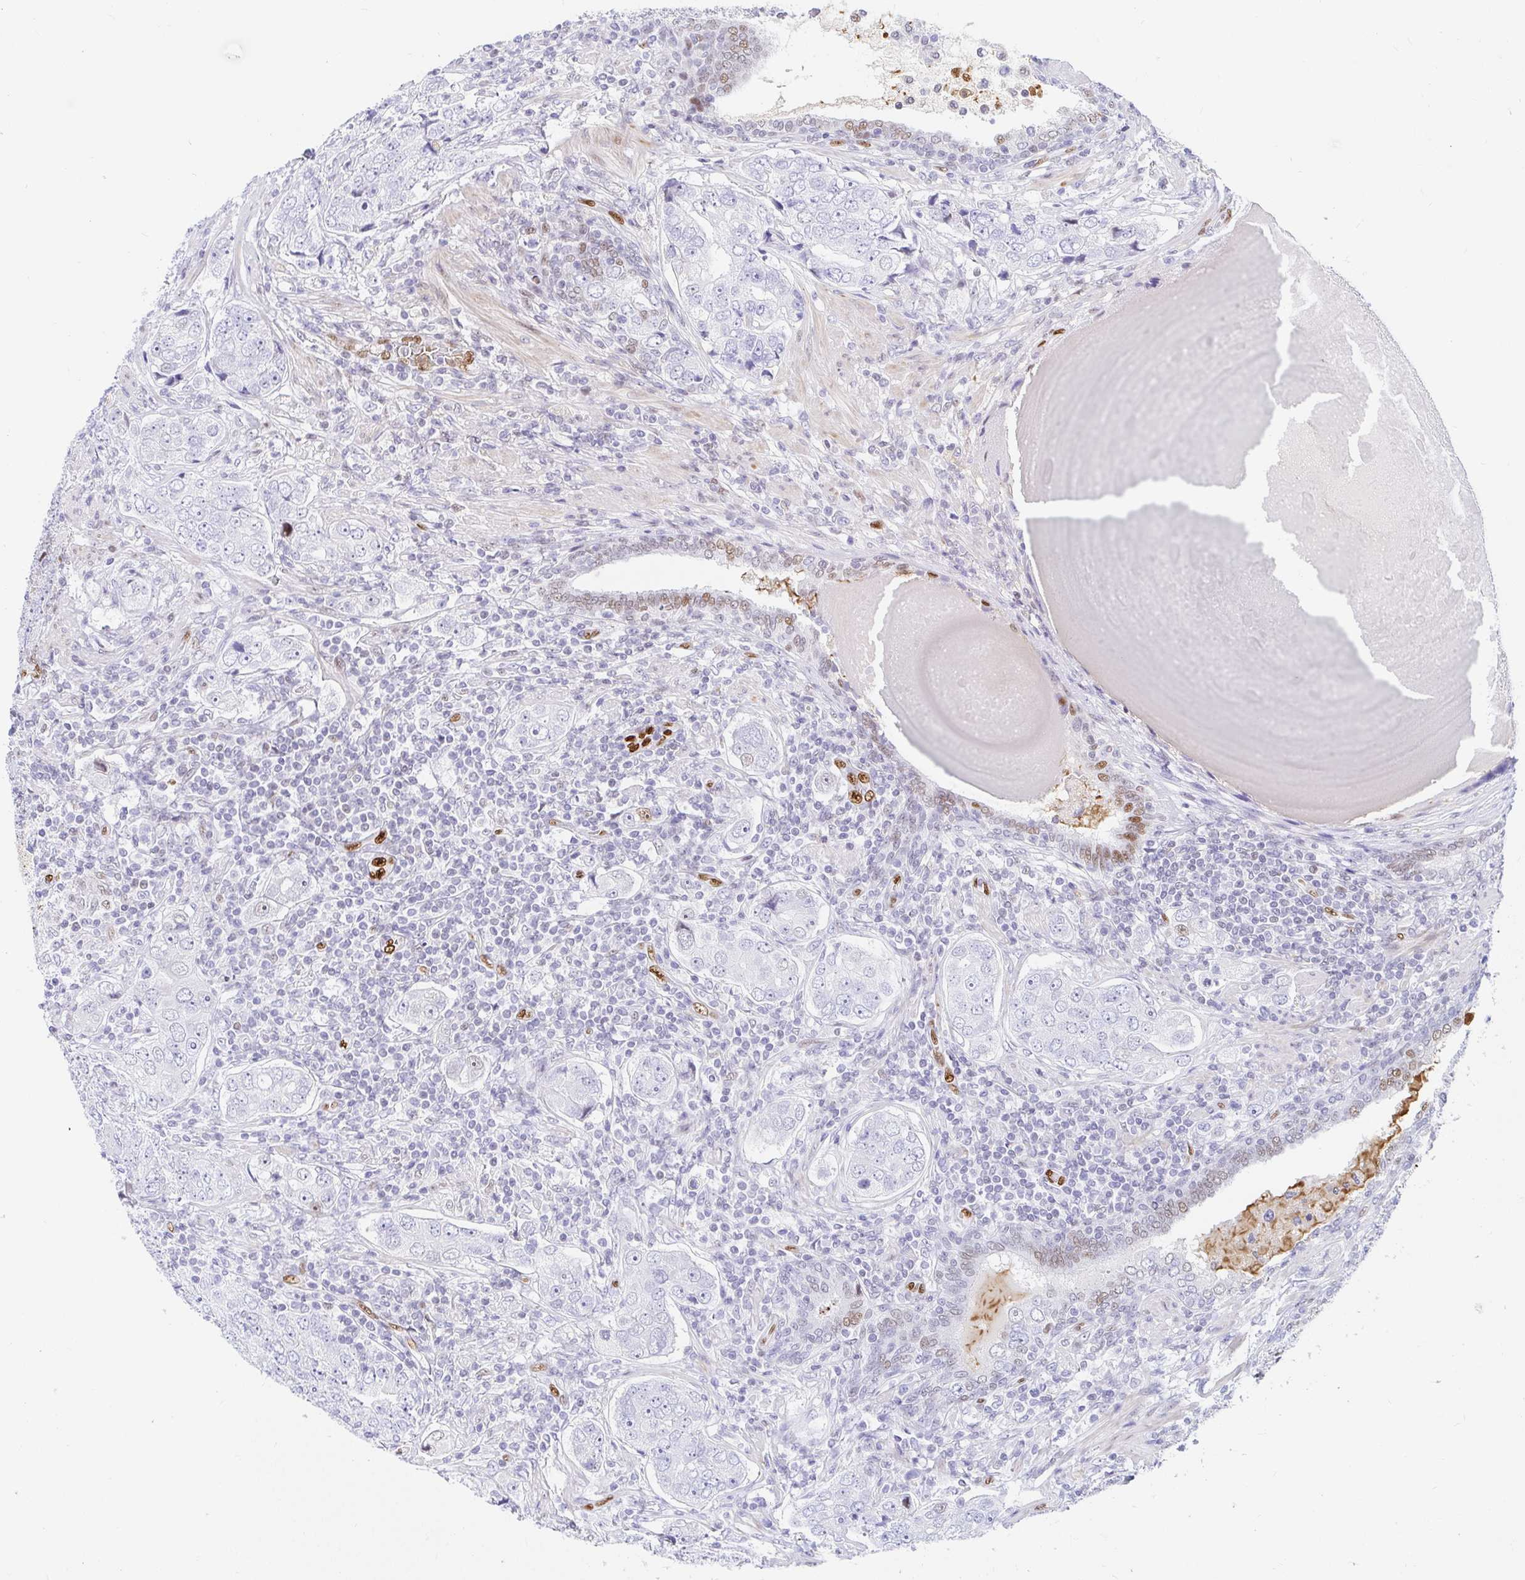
{"staining": {"intensity": "moderate", "quantity": "<25%", "location": "nuclear"}, "tissue": "prostate cancer", "cell_type": "Tumor cells", "image_type": "cancer", "snomed": [{"axis": "morphology", "description": "Adenocarcinoma, High grade"}, {"axis": "topography", "description": "Prostate"}], "caption": "Immunohistochemical staining of prostate cancer (adenocarcinoma (high-grade)) displays moderate nuclear protein staining in about <25% of tumor cells.", "gene": "HINFP", "patient": {"sex": "male", "age": 60}}